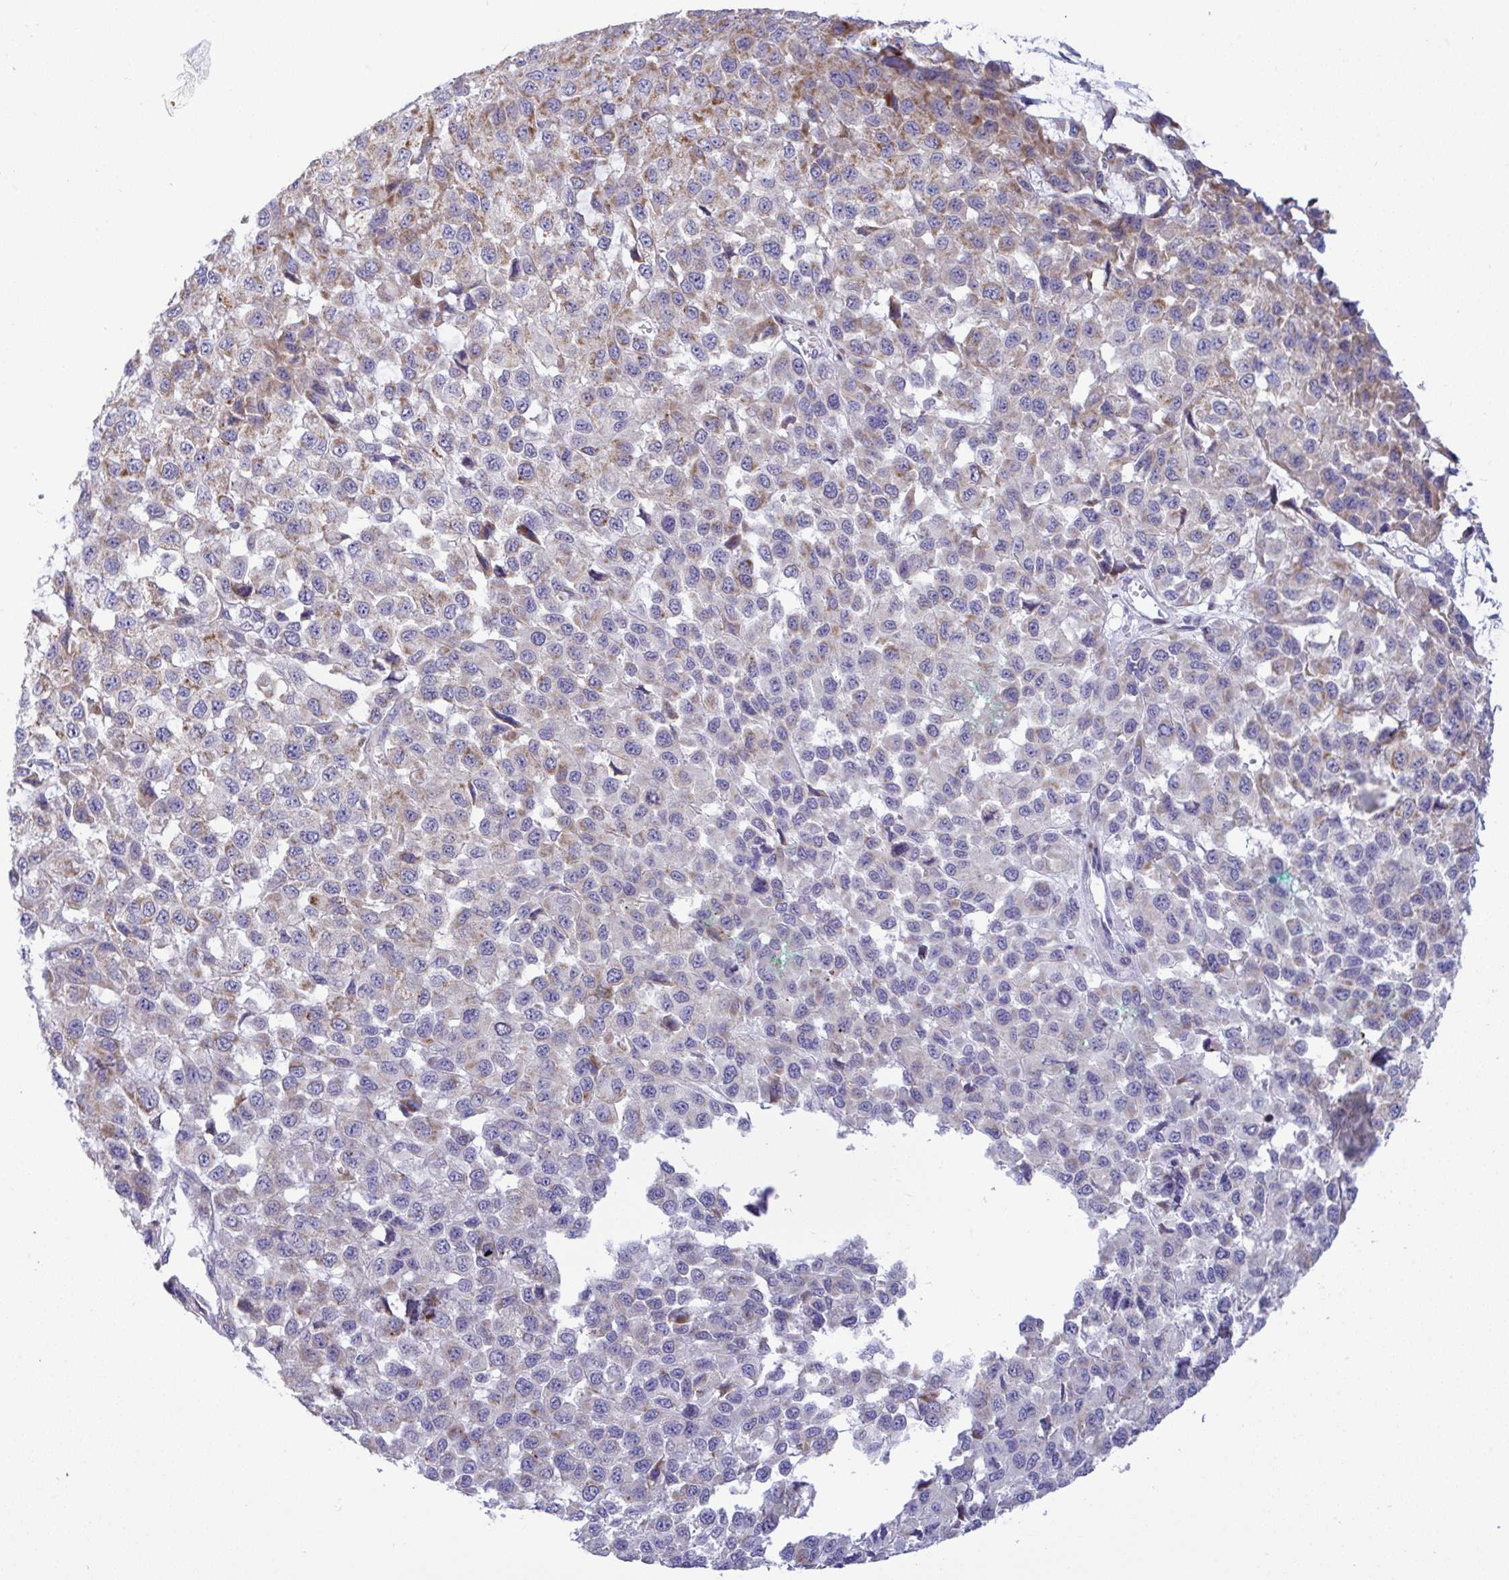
{"staining": {"intensity": "weak", "quantity": "25%-75%", "location": "cytoplasmic/membranous"}, "tissue": "melanoma", "cell_type": "Tumor cells", "image_type": "cancer", "snomed": [{"axis": "morphology", "description": "Malignant melanoma, NOS"}, {"axis": "topography", "description": "Skin"}], "caption": "Immunohistochemistry (IHC) (DAB (3,3'-diaminobenzidine)) staining of human melanoma exhibits weak cytoplasmic/membranous protein expression in about 25%-75% of tumor cells. Using DAB (3,3'-diaminobenzidine) (brown) and hematoxylin (blue) stains, captured at high magnification using brightfield microscopy.", "gene": "NTN1", "patient": {"sex": "male", "age": 62}}